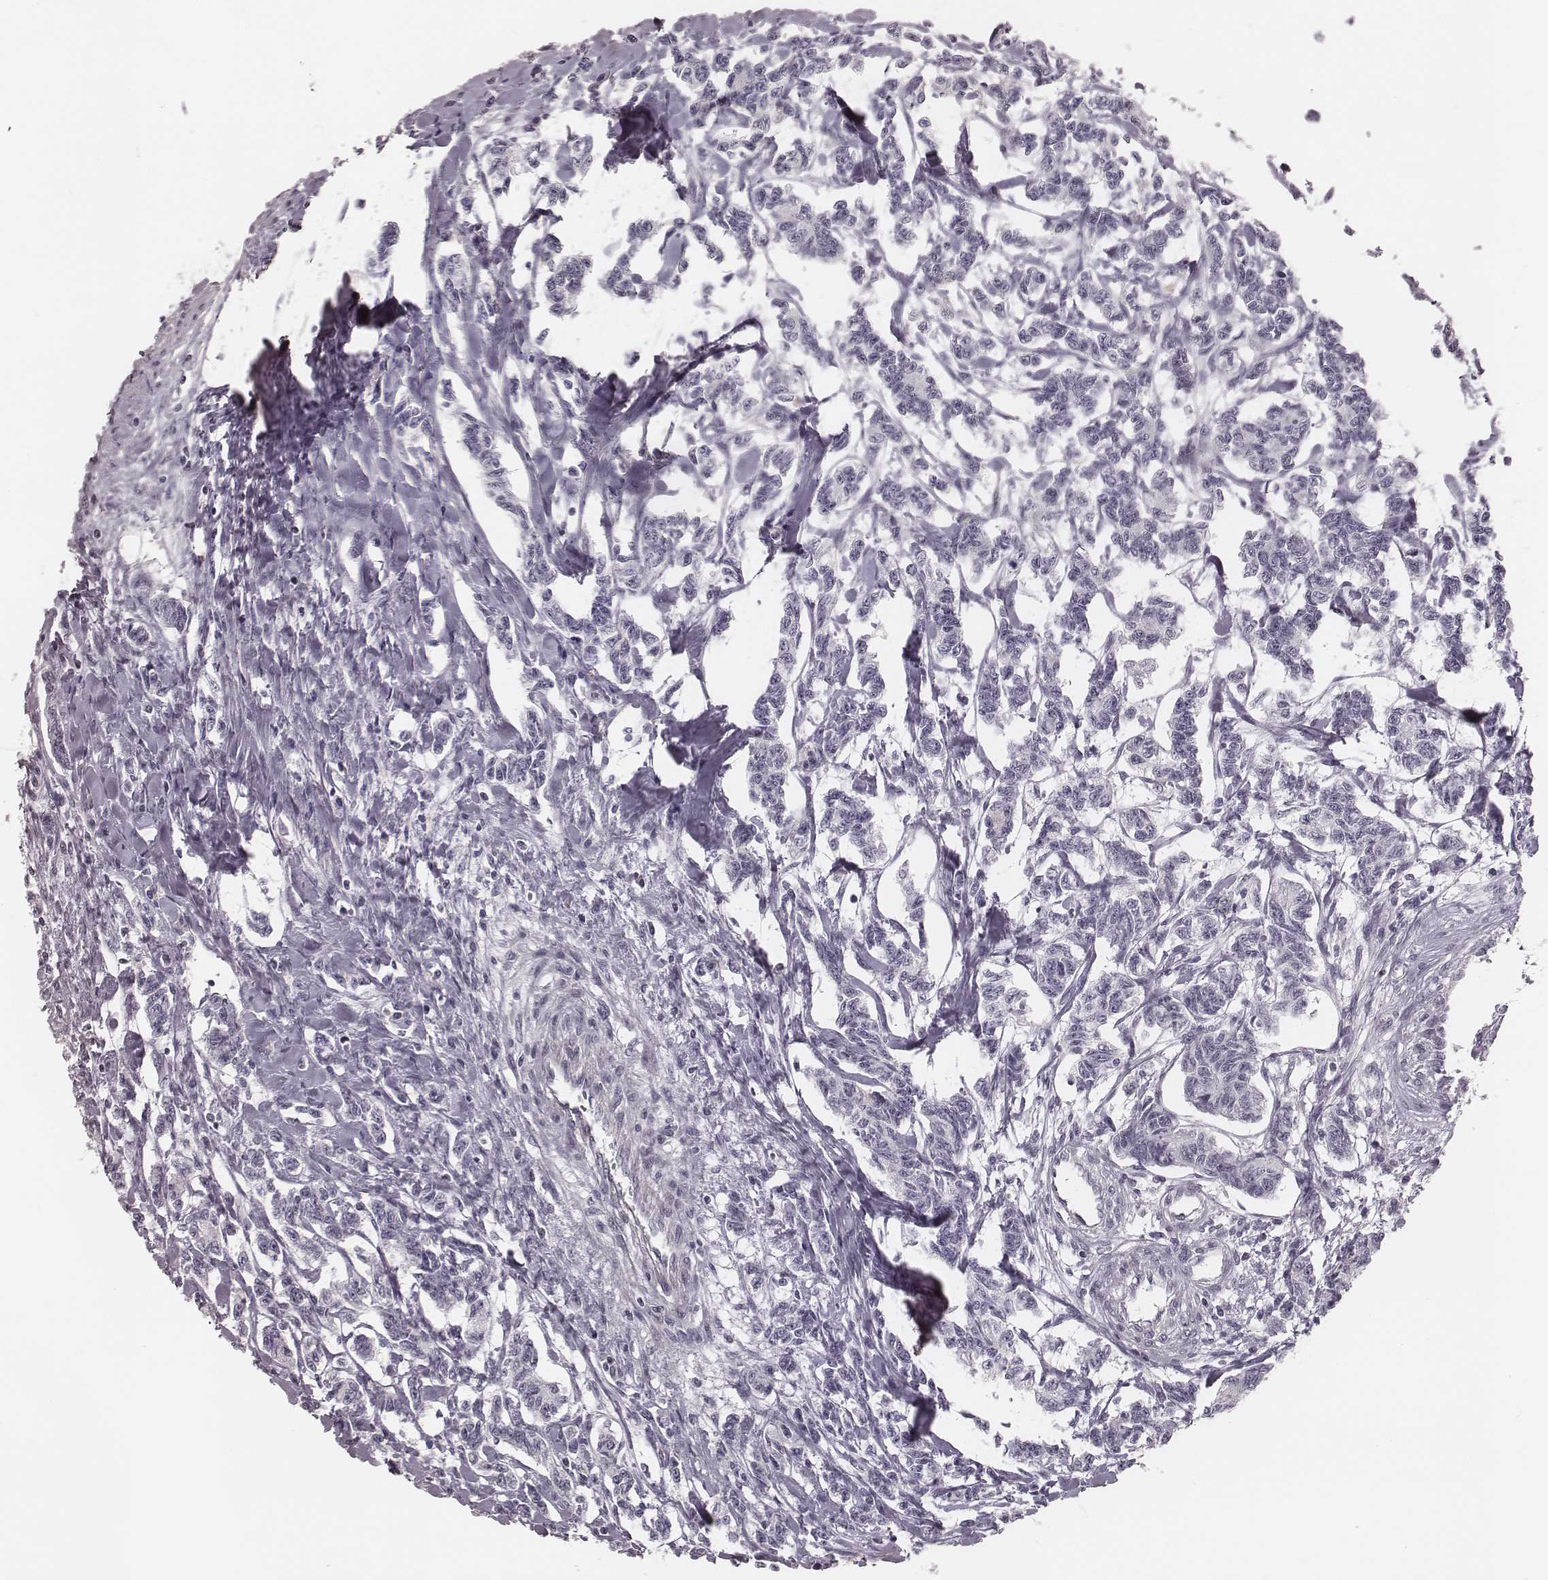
{"staining": {"intensity": "negative", "quantity": "none", "location": "none"}, "tissue": "carcinoid", "cell_type": "Tumor cells", "image_type": "cancer", "snomed": [{"axis": "morphology", "description": "Carcinoid, malignant, NOS"}, {"axis": "topography", "description": "Kidney"}], "caption": "The photomicrograph reveals no staining of tumor cells in carcinoid (malignant).", "gene": "S100Z", "patient": {"sex": "female", "age": 41}}